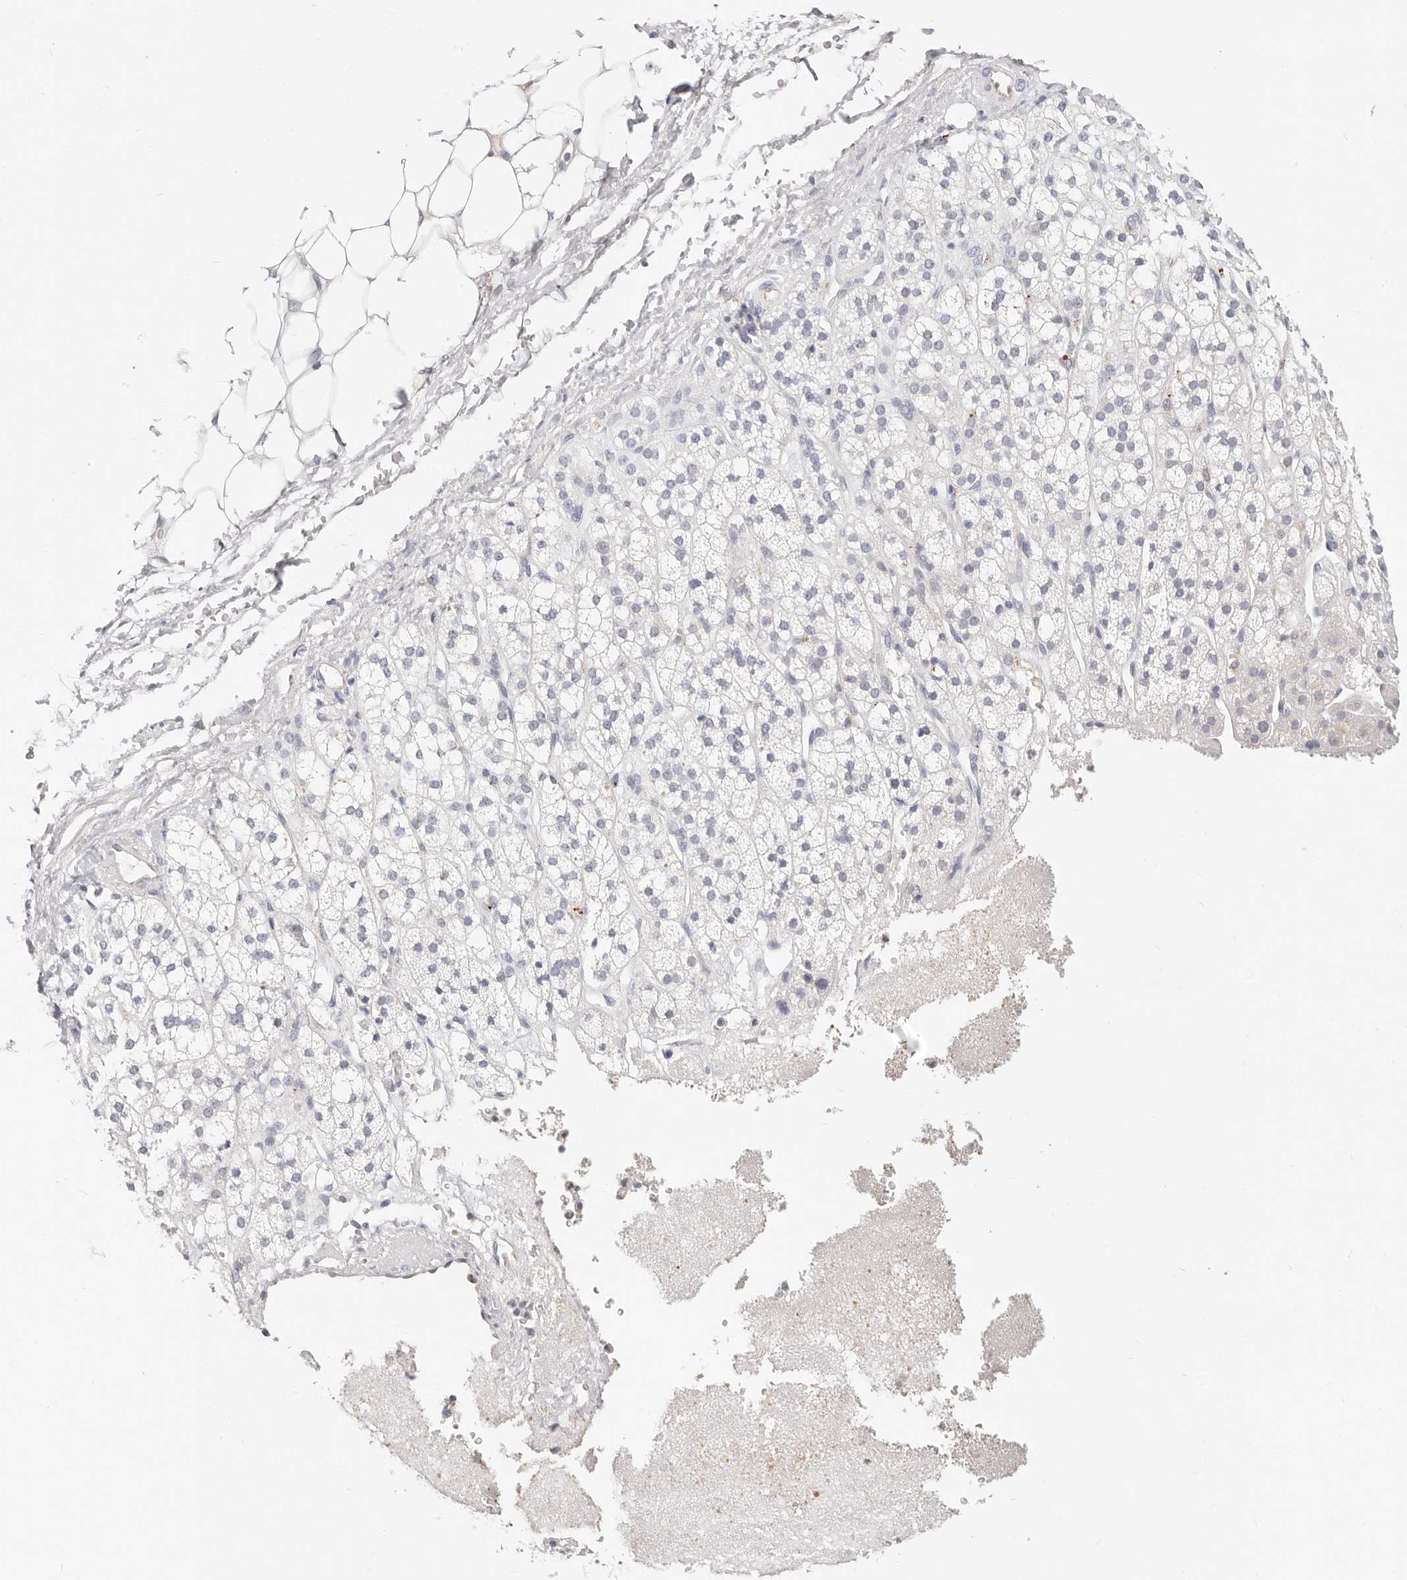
{"staining": {"intensity": "negative", "quantity": "none", "location": "none"}, "tissue": "adrenal gland", "cell_type": "Glandular cells", "image_type": "normal", "snomed": [{"axis": "morphology", "description": "Normal tissue, NOS"}, {"axis": "topography", "description": "Adrenal gland"}], "caption": "An immunohistochemistry (IHC) image of unremarkable adrenal gland is shown. There is no staining in glandular cells of adrenal gland.", "gene": "ZRANB1", "patient": {"sex": "male", "age": 56}}